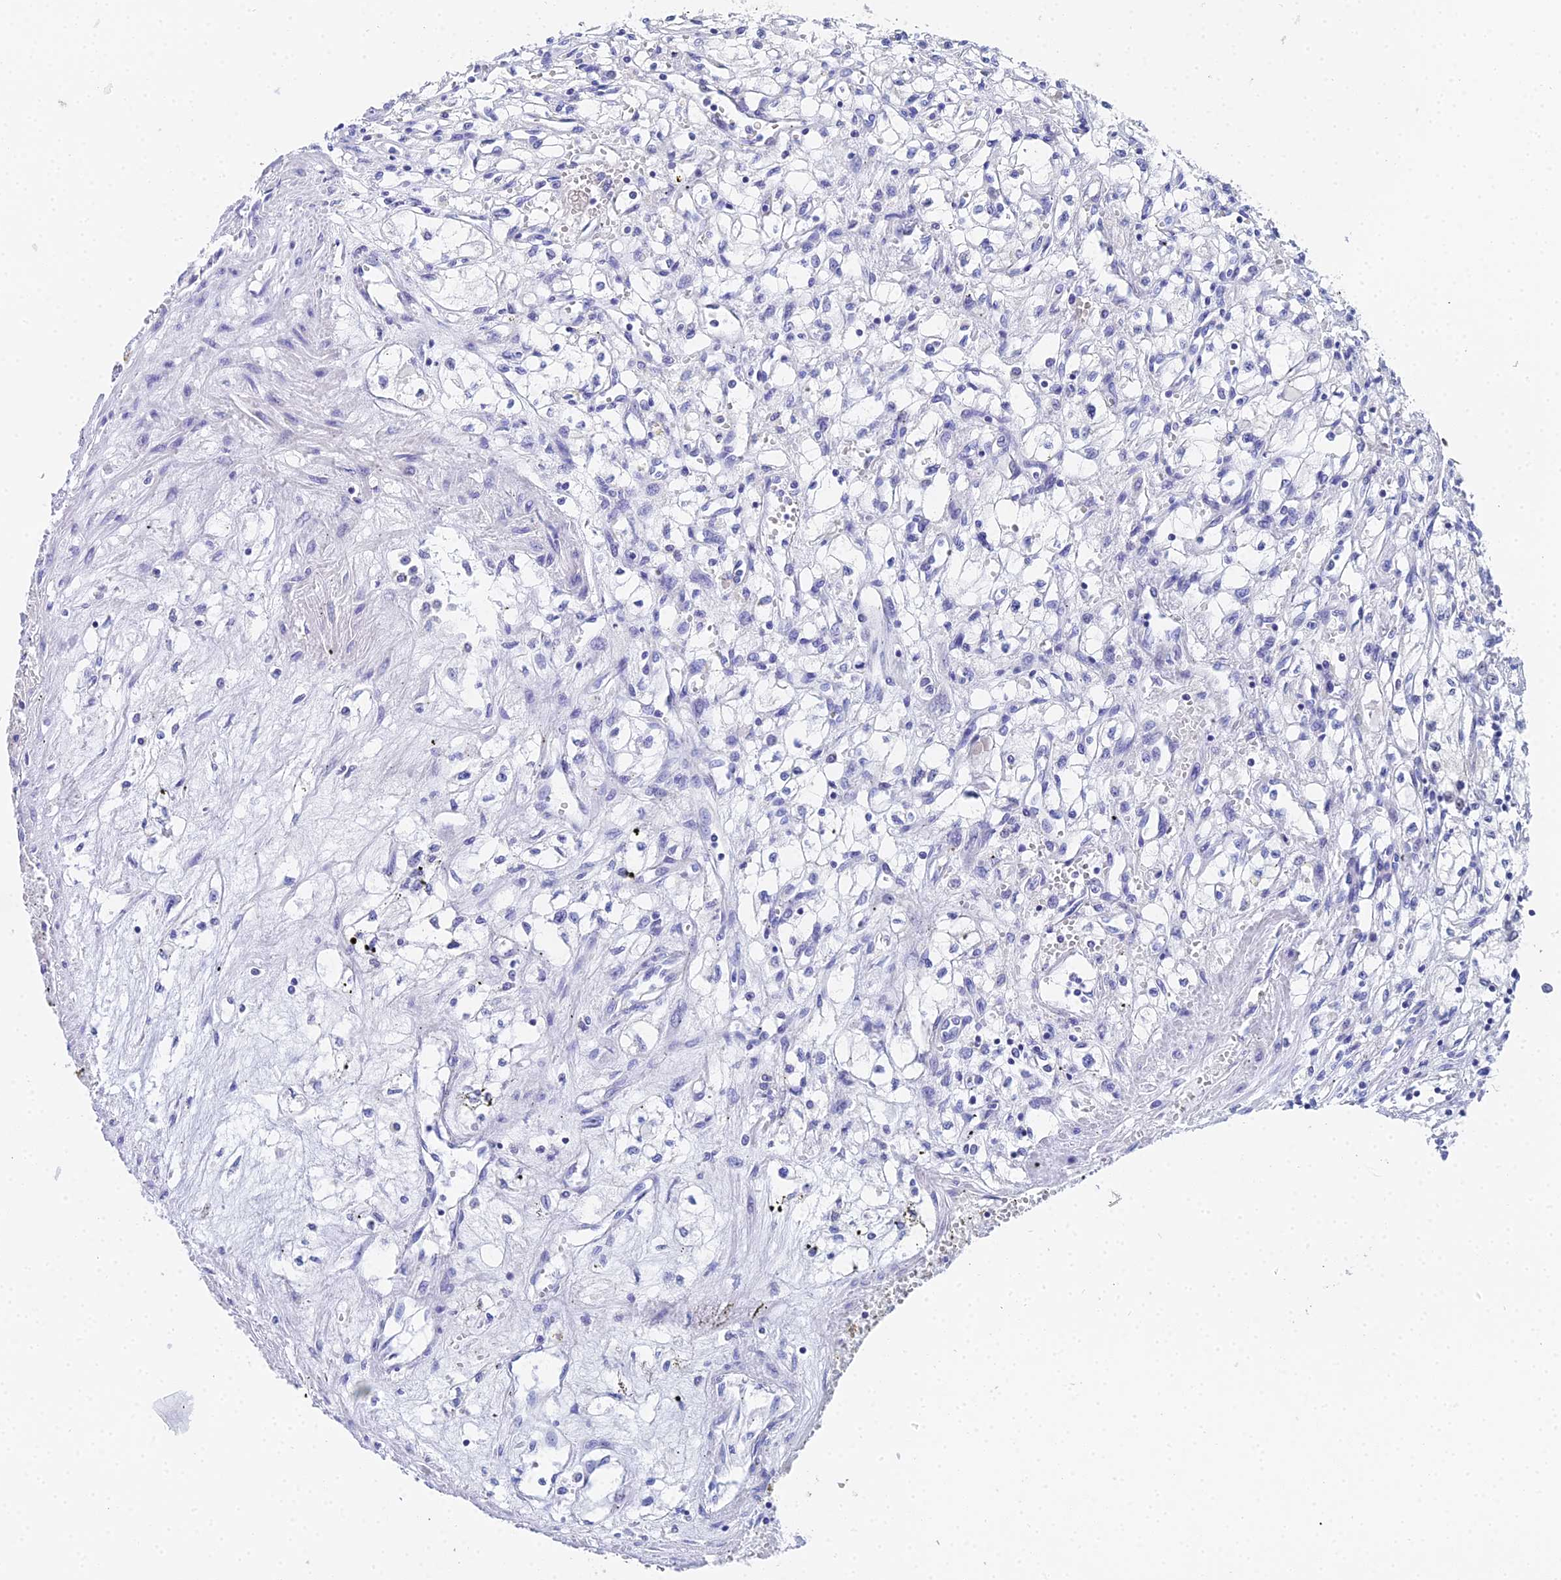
{"staining": {"intensity": "negative", "quantity": "none", "location": "none"}, "tissue": "renal cancer", "cell_type": "Tumor cells", "image_type": "cancer", "snomed": [{"axis": "morphology", "description": "Adenocarcinoma, NOS"}, {"axis": "topography", "description": "Kidney"}], "caption": "This is an IHC micrograph of adenocarcinoma (renal). There is no staining in tumor cells.", "gene": "OCM", "patient": {"sex": "male", "age": 59}}